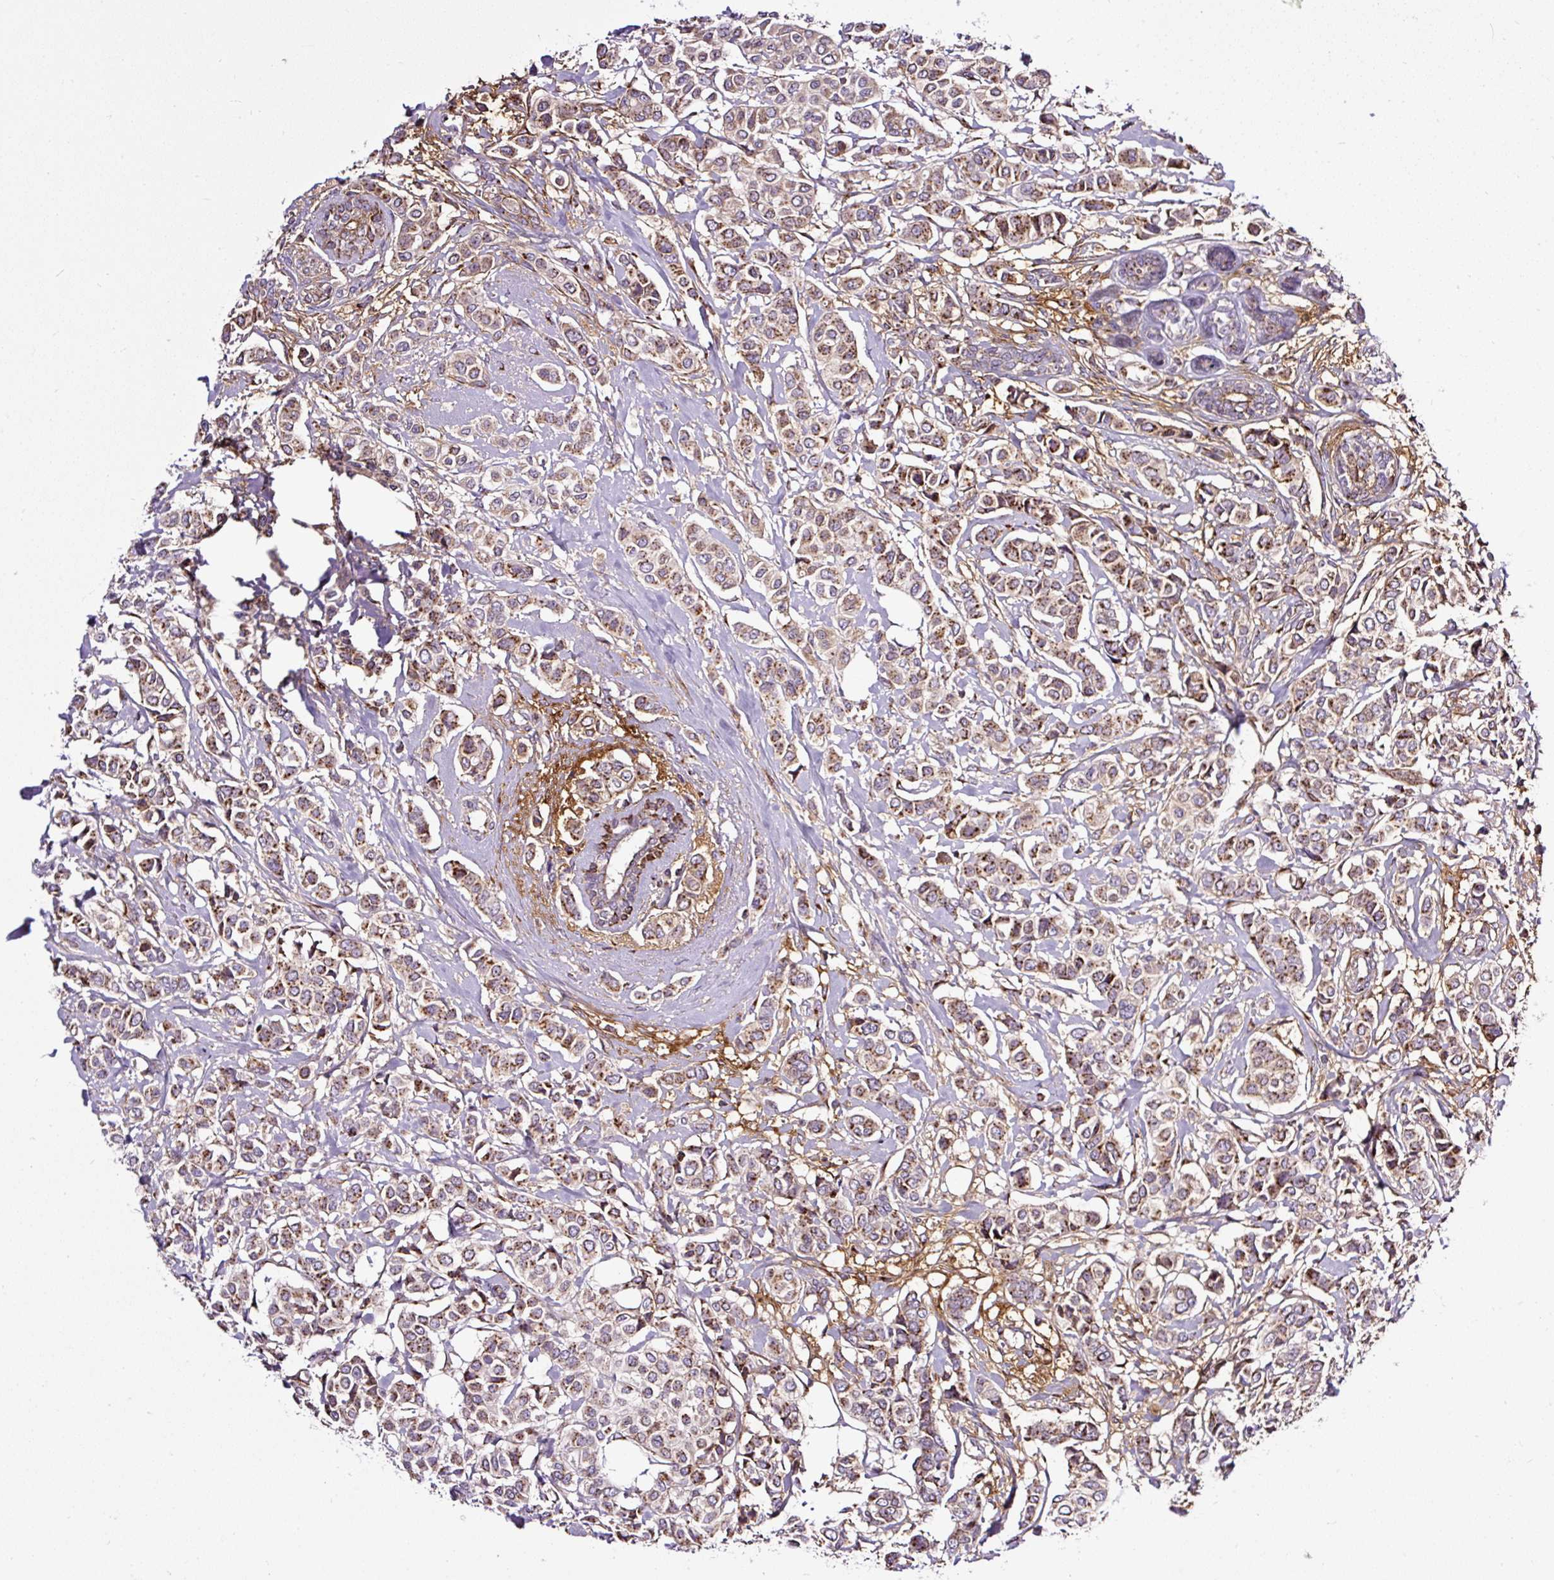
{"staining": {"intensity": "moderate", "quantity": ">75%", "location": "cytoplasmic/membranous"}, "tissue": "breast cancer", "cell_type": "Tumor cells", "image_type": "cancer", "snomed": [{"axis": "morphology", "description": "Lobular carcinoma"}, {"axis": "topography", "description": "Breast"}], "caption": "Immunohistochemical staining of lobular carcinoma (breast) shows medium levels of moderate cytoplasmic/membranous staining in approximately >75% of tumor cells. The staining was performed using DAB, with brown indicating positive protein expression. Nuclei are stained blue with hematoxylin.", "gene": "MSMP", "patient": {"sex": "female", "age": 51}}